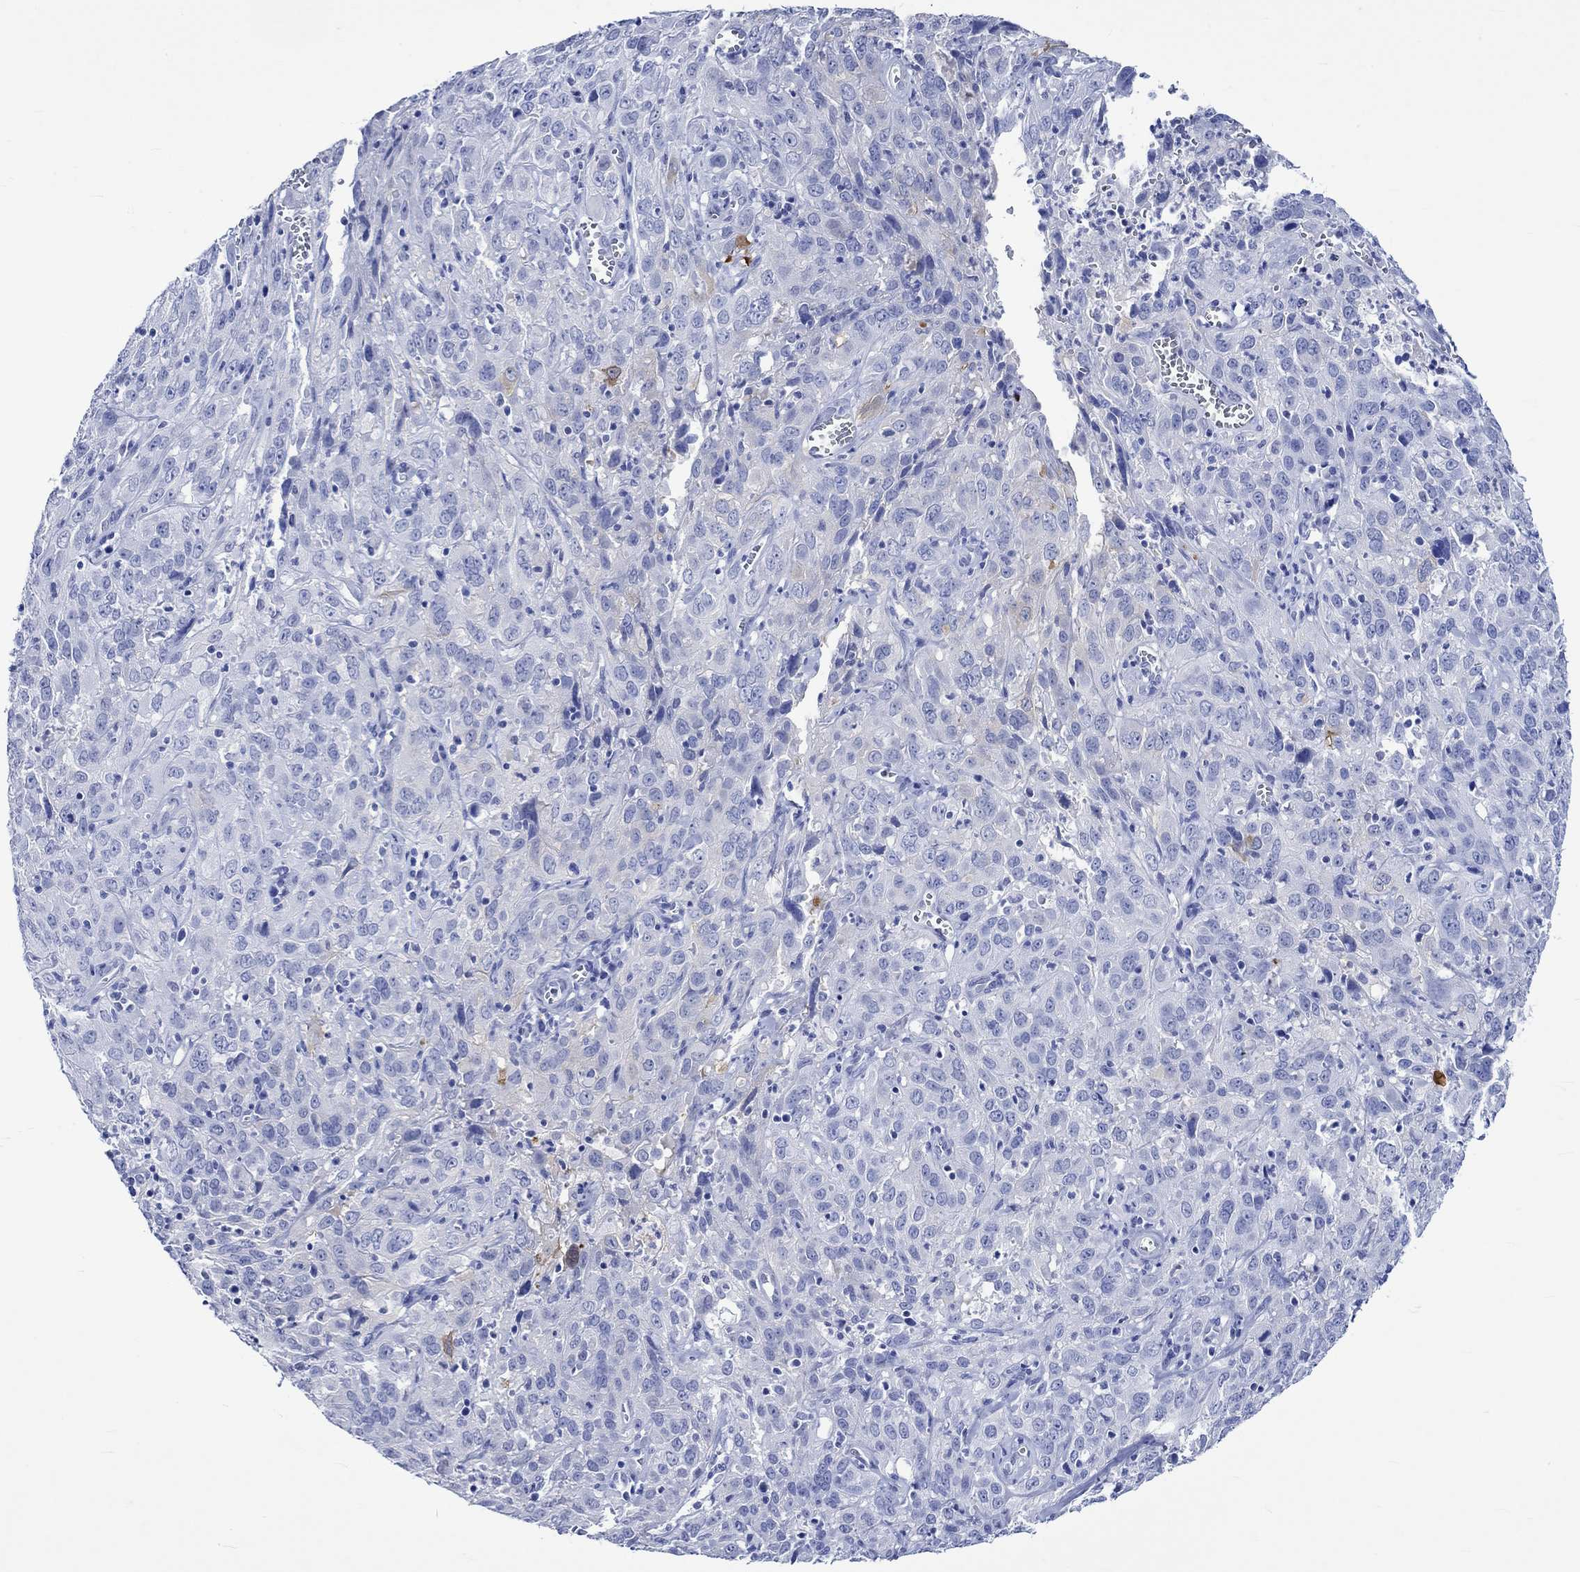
{"staining": {"intensity": "negative", "quantity": "none", "location": "none"}, "tissue": "cervical cancer", "cell_type": "Tumor cells", "image_type": "cancer", "snomed": [{"axis": "morphology", "description": "Squamous cell carcinoma, NOS"}, {"axis": "topography", "description": "Cervix"}], "caption": "Cervical squamous cell carcinoma was stained to show a protein in brown. There is no significant staining in tumor cells. Nuclei are stained in blue.", "gene": "CRYAB", "patient": {"sex": "female", "age": 32}}